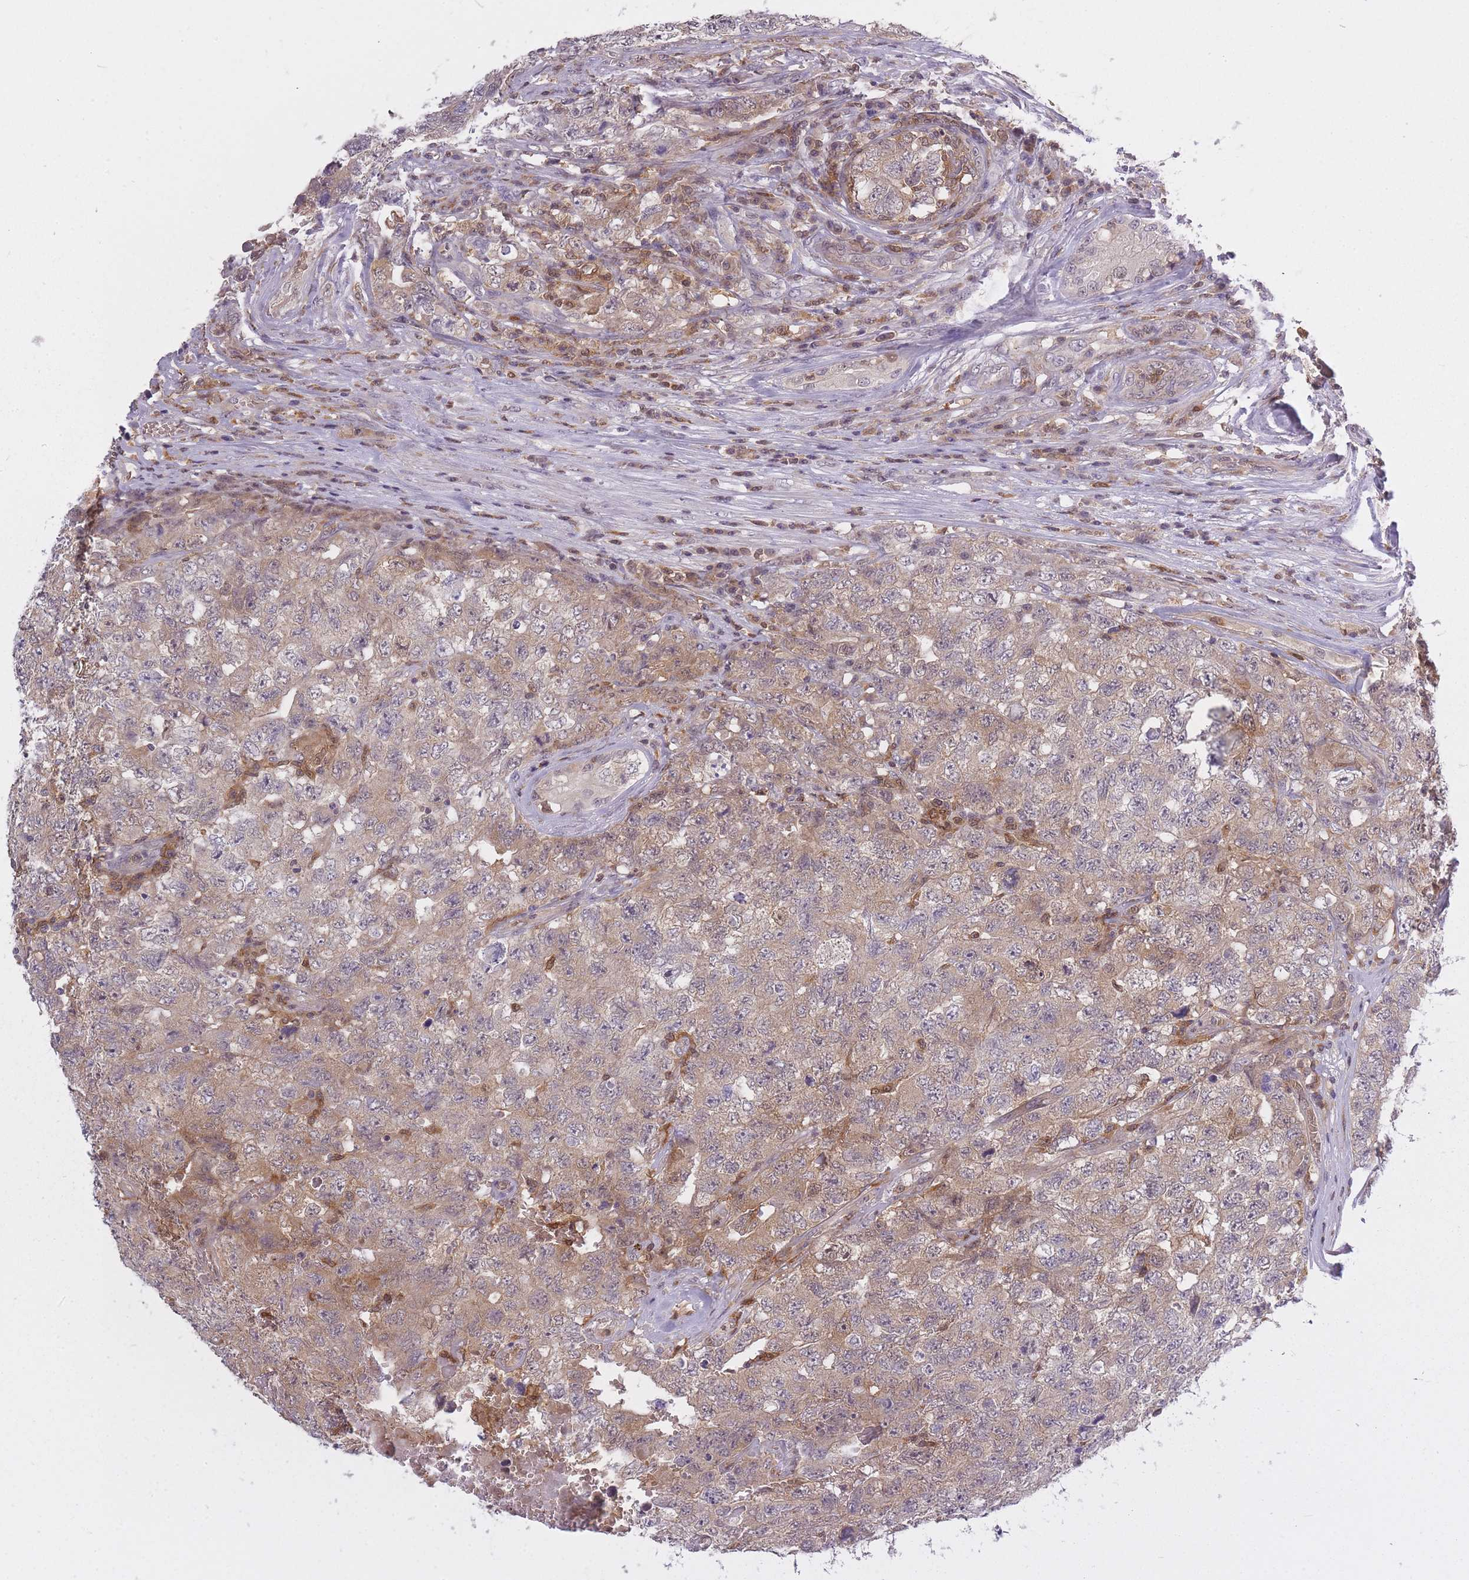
{"staining": {"intensity": "moderate", "quantity": "25%-75%", "location": "cytoplasmic/membranous,nuclear"}, "tissue": "testis cancer", "cell_type": "Tumor cells", "image_type": "cancer", "snomed": [{"axis": "morphology", "description": "Carcinoma, Embryonal, NOS"}, {"axis": "topography", "description": "Testis"}], "caption": "This is an image of IHC staining of embryonal carcinoma (testis), which shows moderate positivity in the cytoplasmic/membranous and nuclear of tumor cells.", "gene": "CXorf38", "patient": {"sex": "male", "age": 31}}